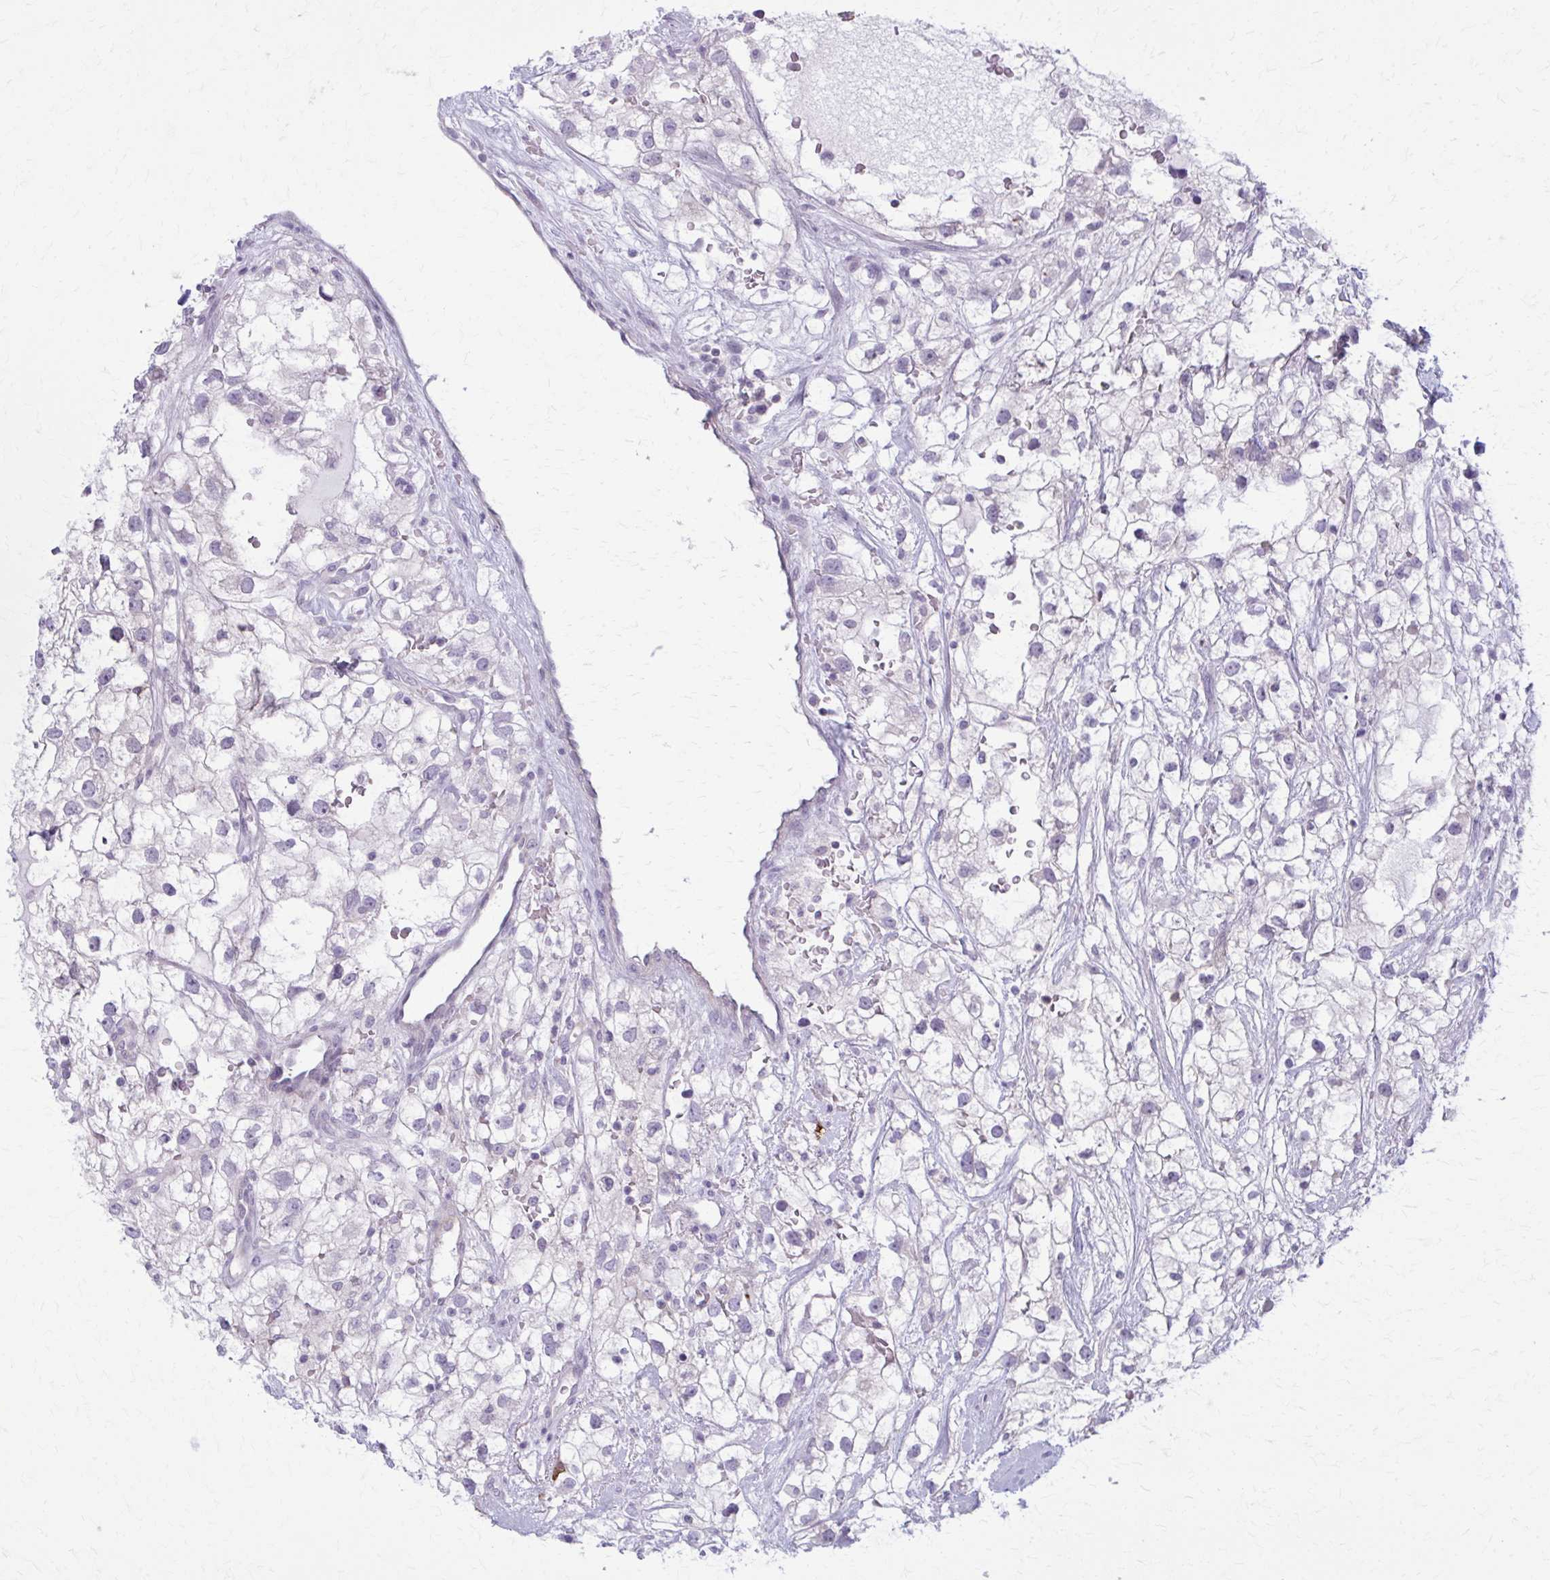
{"staining": {"intensity": "negative", "quantity": "none", "location": "none"}, "tissue": "renal cancer", "cell_type": "Tumor cells", "image_type": "cancer", "snomed": [{"axis": "morphology", "description": "Adenocarcinoma, NOS"}, {"axis": "topography", "description": "Kidney"}], "caption": "Adenocarcinoma (renal) was stained to show a protein in brown. There is no significant staining in tumor cells.", "gene": "CD38", "patient": {"sex": "male", "age": 59}}